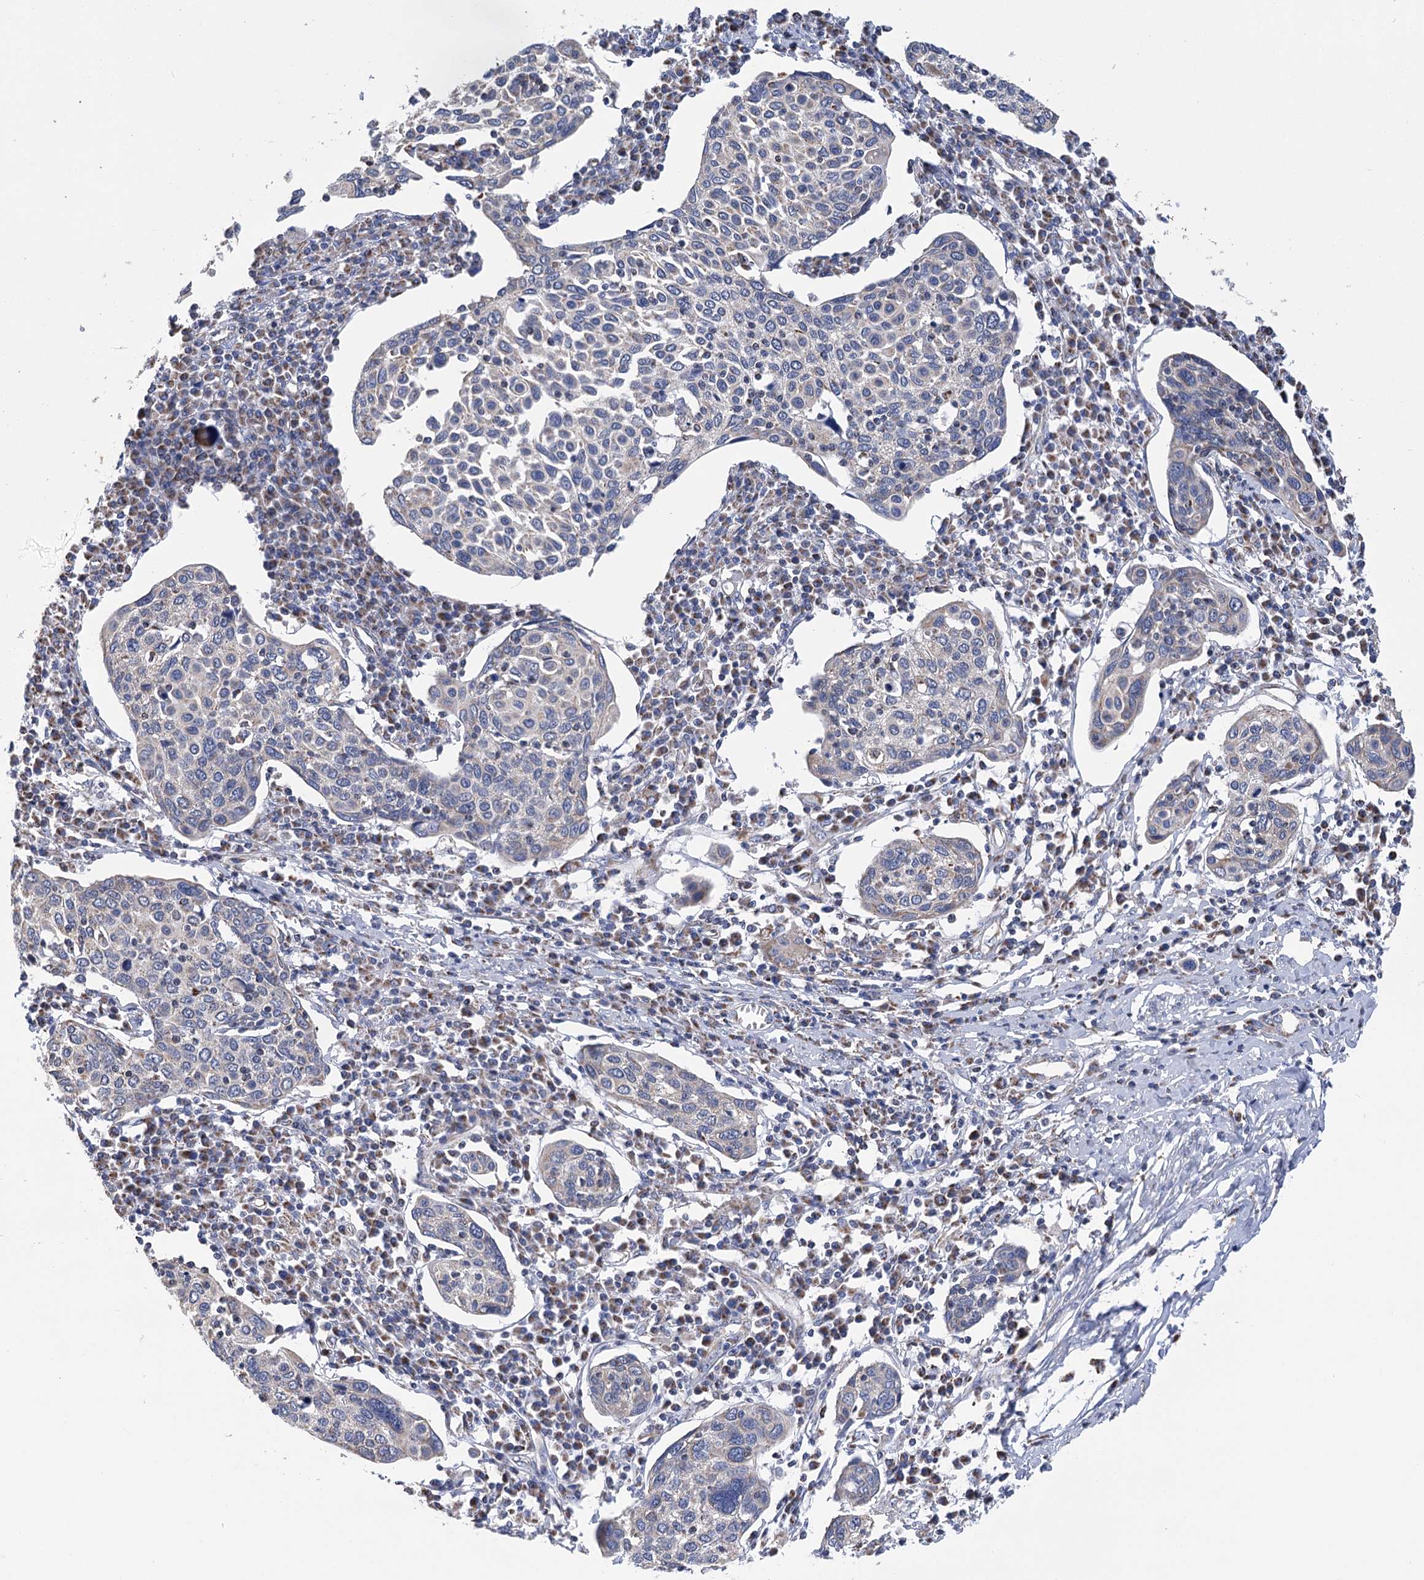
{"staining": {"intensity": "negative", "quantity": "none", "location": "none"}, "tissue": "cervical cancer", "cell_type": "Tumor cells", "image_type": "cancer", "snomed": [{"axis": "morphology", "description": "Squamous cell carcinoma, NOS"}, {"axis": "topography", "description": "Cervix"}], "caption": "A photomicrograph of squamous cell carcinoma (cervical) stained for a protein demonstrates no brown staining in tumor cells.", "gene": "CCDC73", "patient": {"sex": "female", "age": 40}}